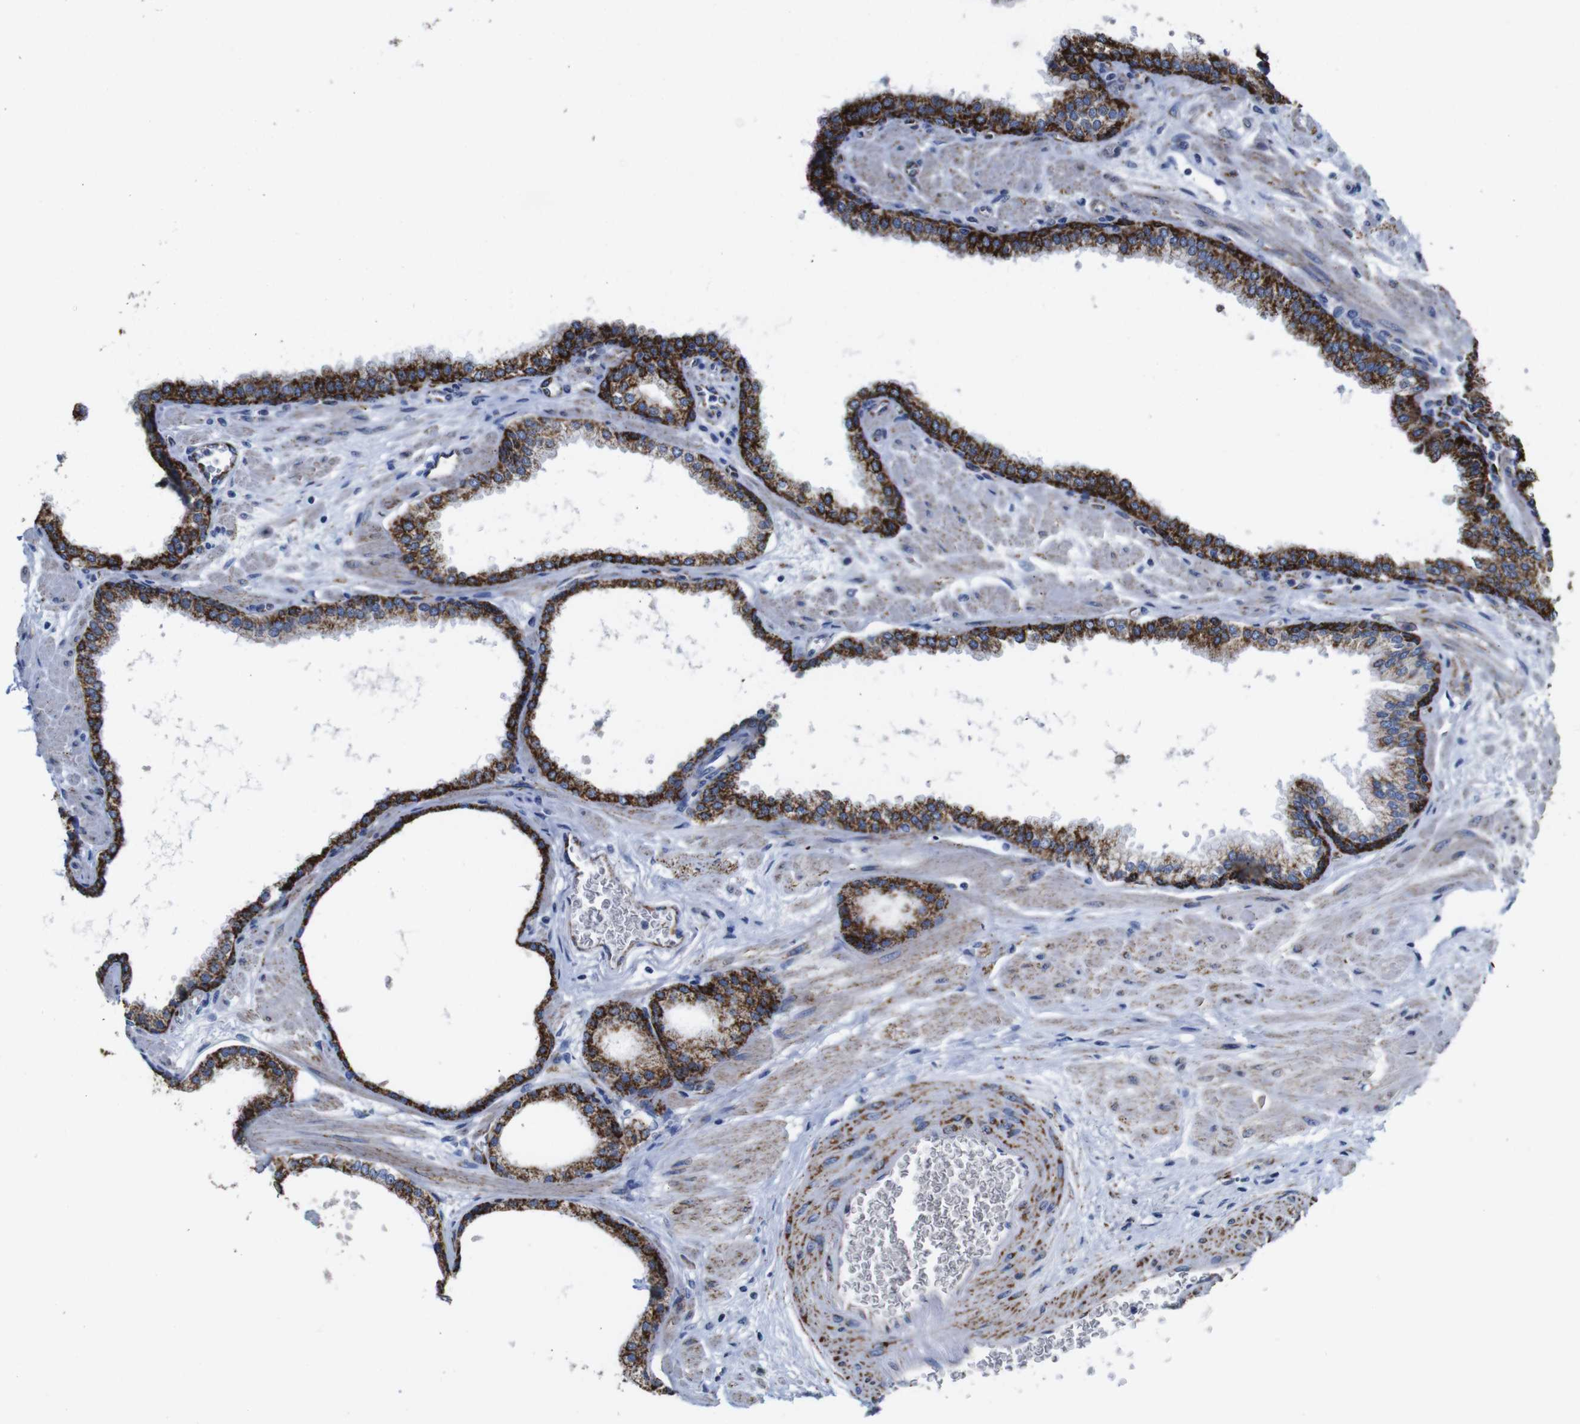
{"staining": {"intensity": "strong", "quantity": "25%-75%", "location": "cytoplasmic/membranous"}, "tissue": "prostate", "cell_type": "Glandular cells", "image_type": "normal", "snomed": [{"axis": "morphology", "description": "Normal tissue, NOS"}, {"axis": "morphology", "description": "Urothelial carcinoma, Low grade"}, {"axis": "topography", "description": "Urinary bladder"}, {"axis": "topography", "description": "Prostate"}], "caption": "Protein expression analysis of unremarkable prostate exhibits strong cytoplasmic/membranous positivity in approximately 25%-75% of glandular cells. The staining was performed using DAB, with brown indicating positive protein expression. Nuclei are stained blue with hematoxylin.", "gene": "MAOA", "patient": {"sex": "male", "age": 60}}